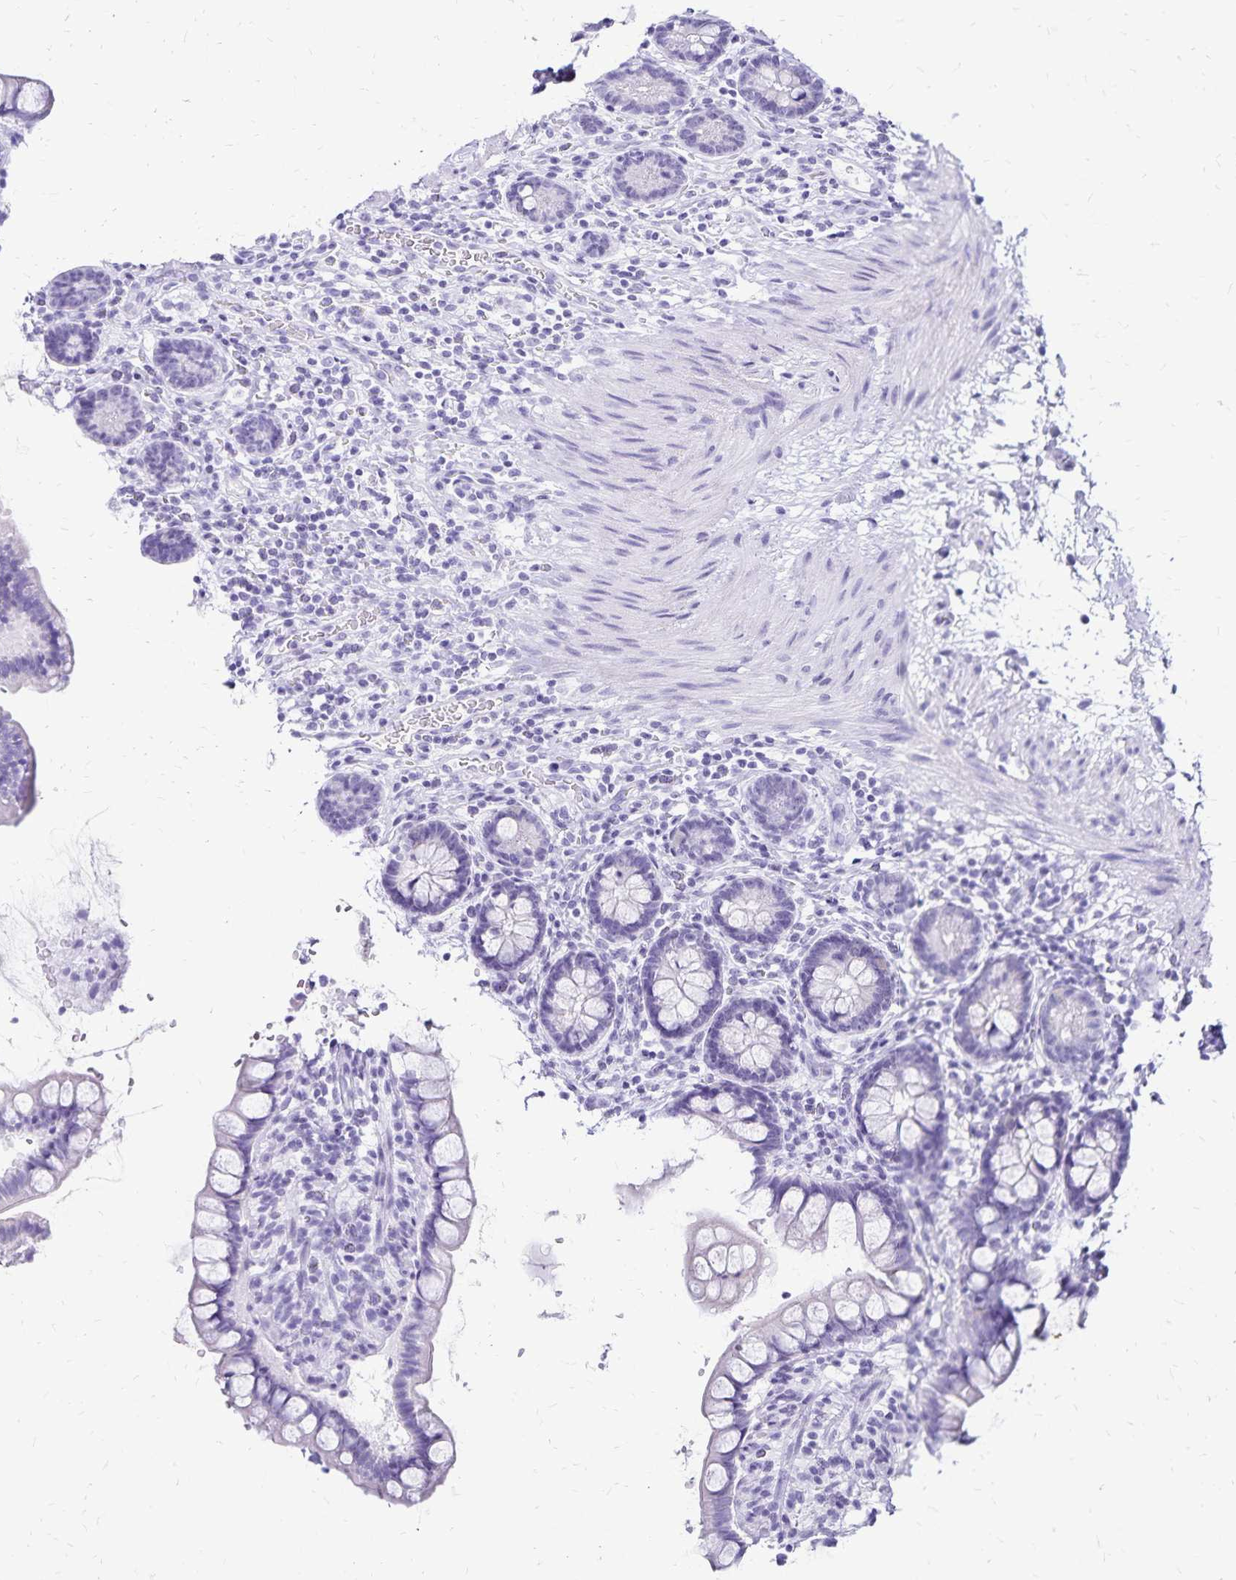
{"staining": {"intensity": "negative", "quantity": "none", "location": "none"}, "tissue": "small intestine", "cell_type": "Glandular cells", "image_type": "normal", "snomed": [{"axis": "morphology", "description": "Normal tissue, NOS"}, {"axis": "topography", "description": "Small intestine"}], "caption": "Immunohistochemistry histopathology image of normal human small intestine stained for a protein (brown), which exhibits no expression in glandular cells.", "gene": "LIN28B", "patient": {"sex": "female", "age": 84}}